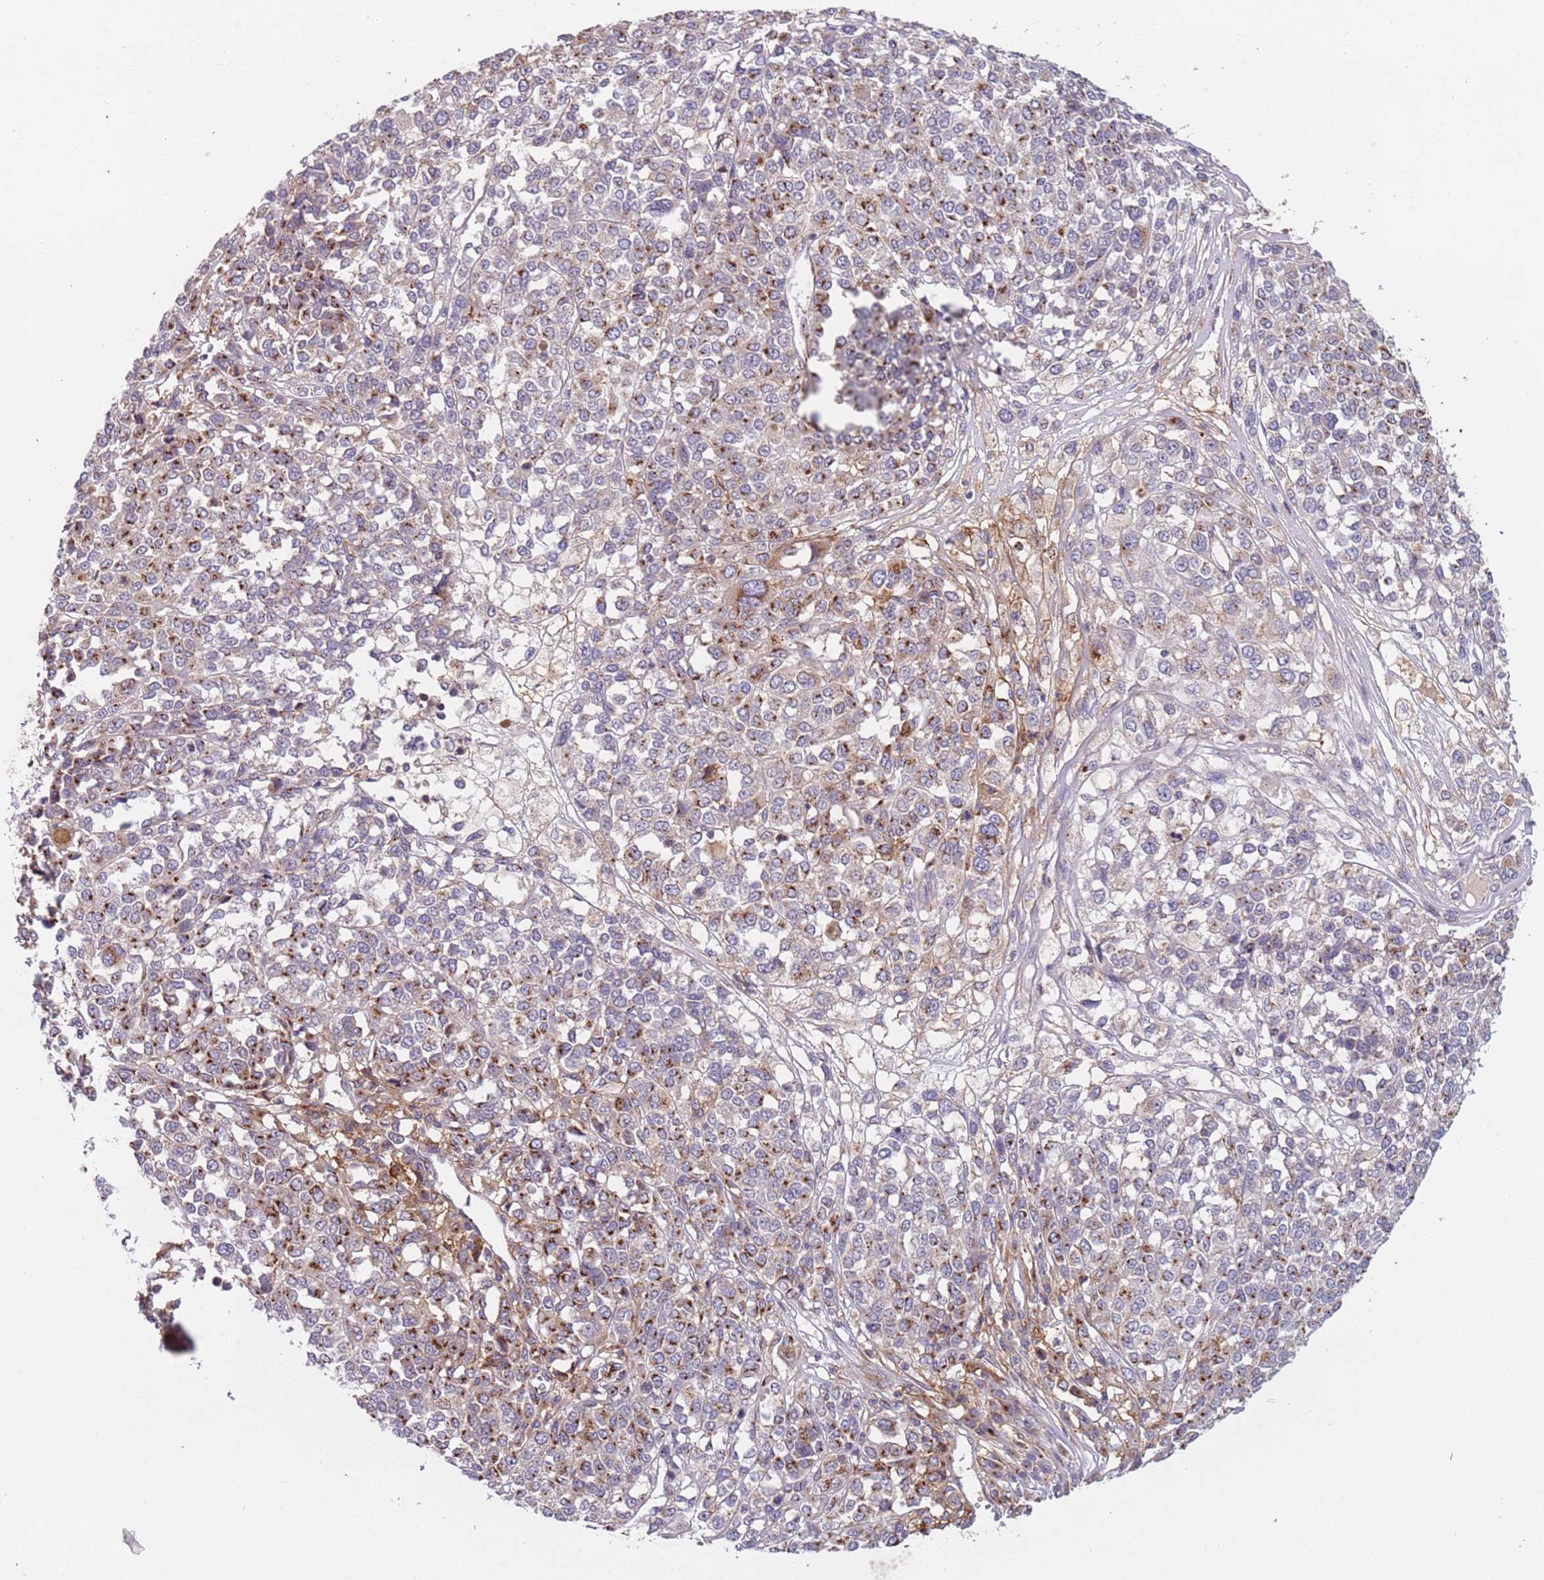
{"staining": {"intensity": "strong", "quantity": "25%-75%", "location": "cytoplasmic/membranous"}, "tissue": "melanoma", "cell_type": "Tumor cells", "image_type": "cancer", "snomed": [{"axis": "morphology", "description": "Malignant melanoma, Metastatic site"}, {"axis": "topography", "description": "Lymph node"}], "caption": "Melanoma was stained to show a protein in brown. There is high levels of strong cytoplasmic/membranous positivity in approximately 25%-75% of tumor cells. (DAB = brown stain, brightfield microscopy at high magnification).", "gene": "AKTIP", "patient": {"sex": "male", "age": 44}}